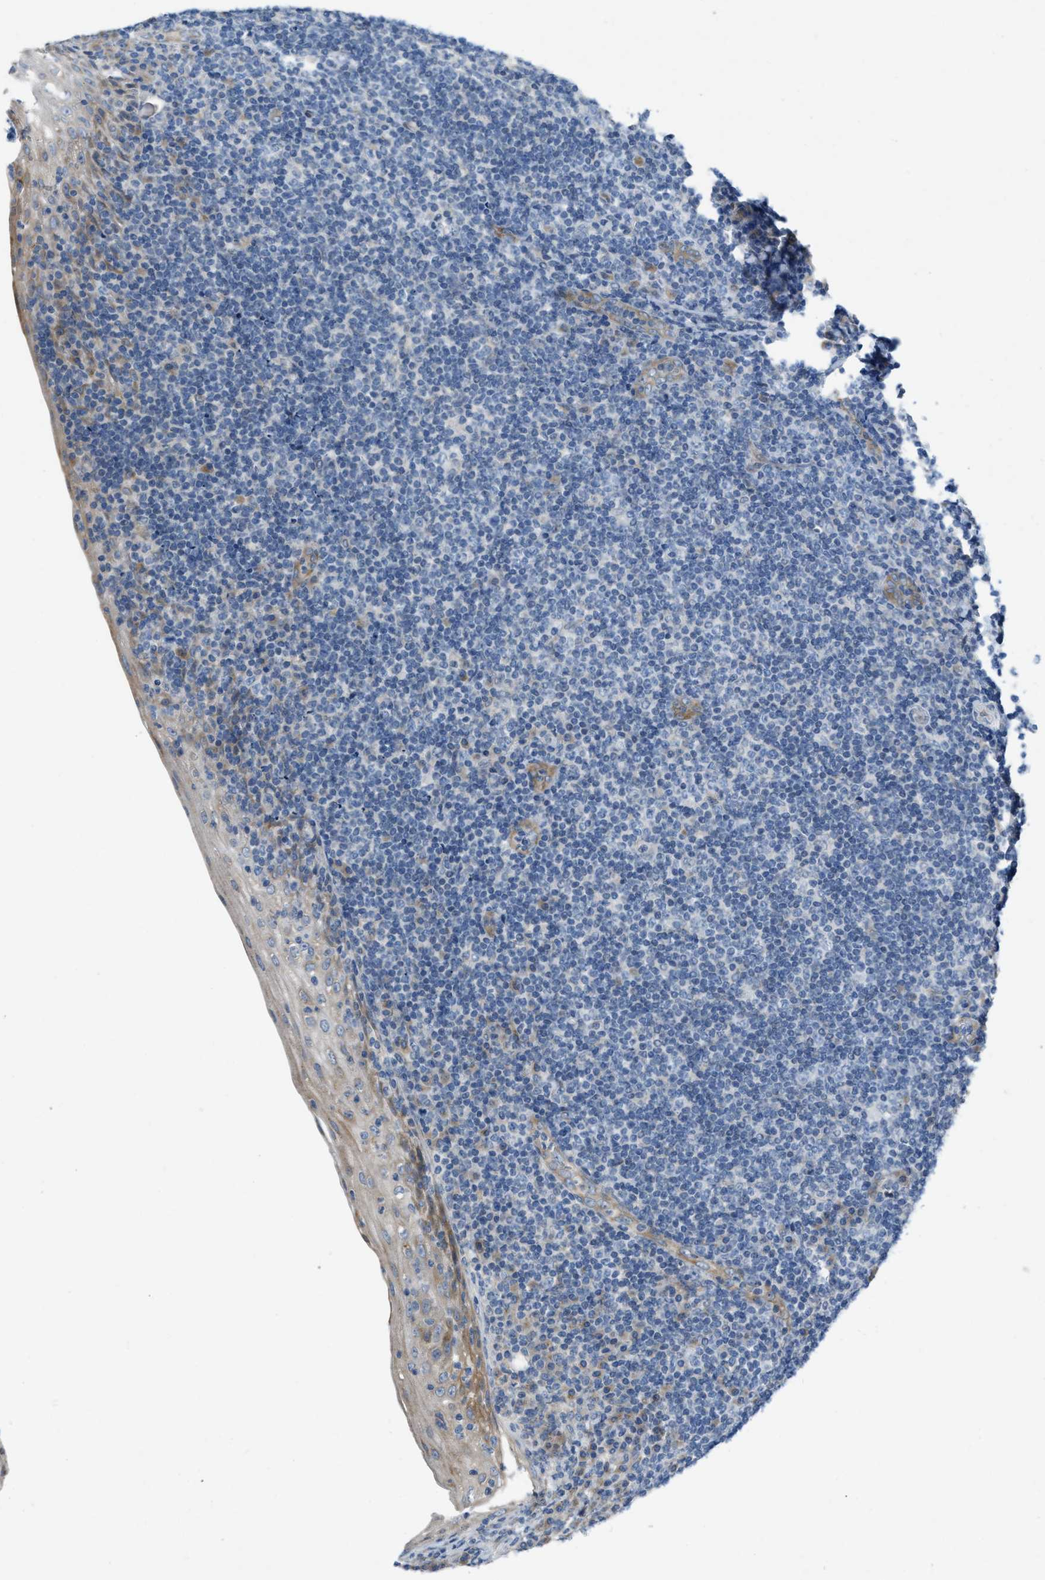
{"staining": {"intensity": "weak", "quantity": "<25%", "location": "cytoplasmic/membranous"}, "tissue": "tonsil", "cell_type": "Germinal center cells", "image_type": "normal", "snomed": [{"axis": "morphology", "description": "Normal tissue, NOS"}, {"axis": "topography", "description": "Tonsil"}], "caption": "IHC histopathology image of unremarkable tonsil stained for a protein (brown), which reveals no staining in germinal center cells.", "gene": "GGCX", "patient": {"sex": "male", "age": 37}}